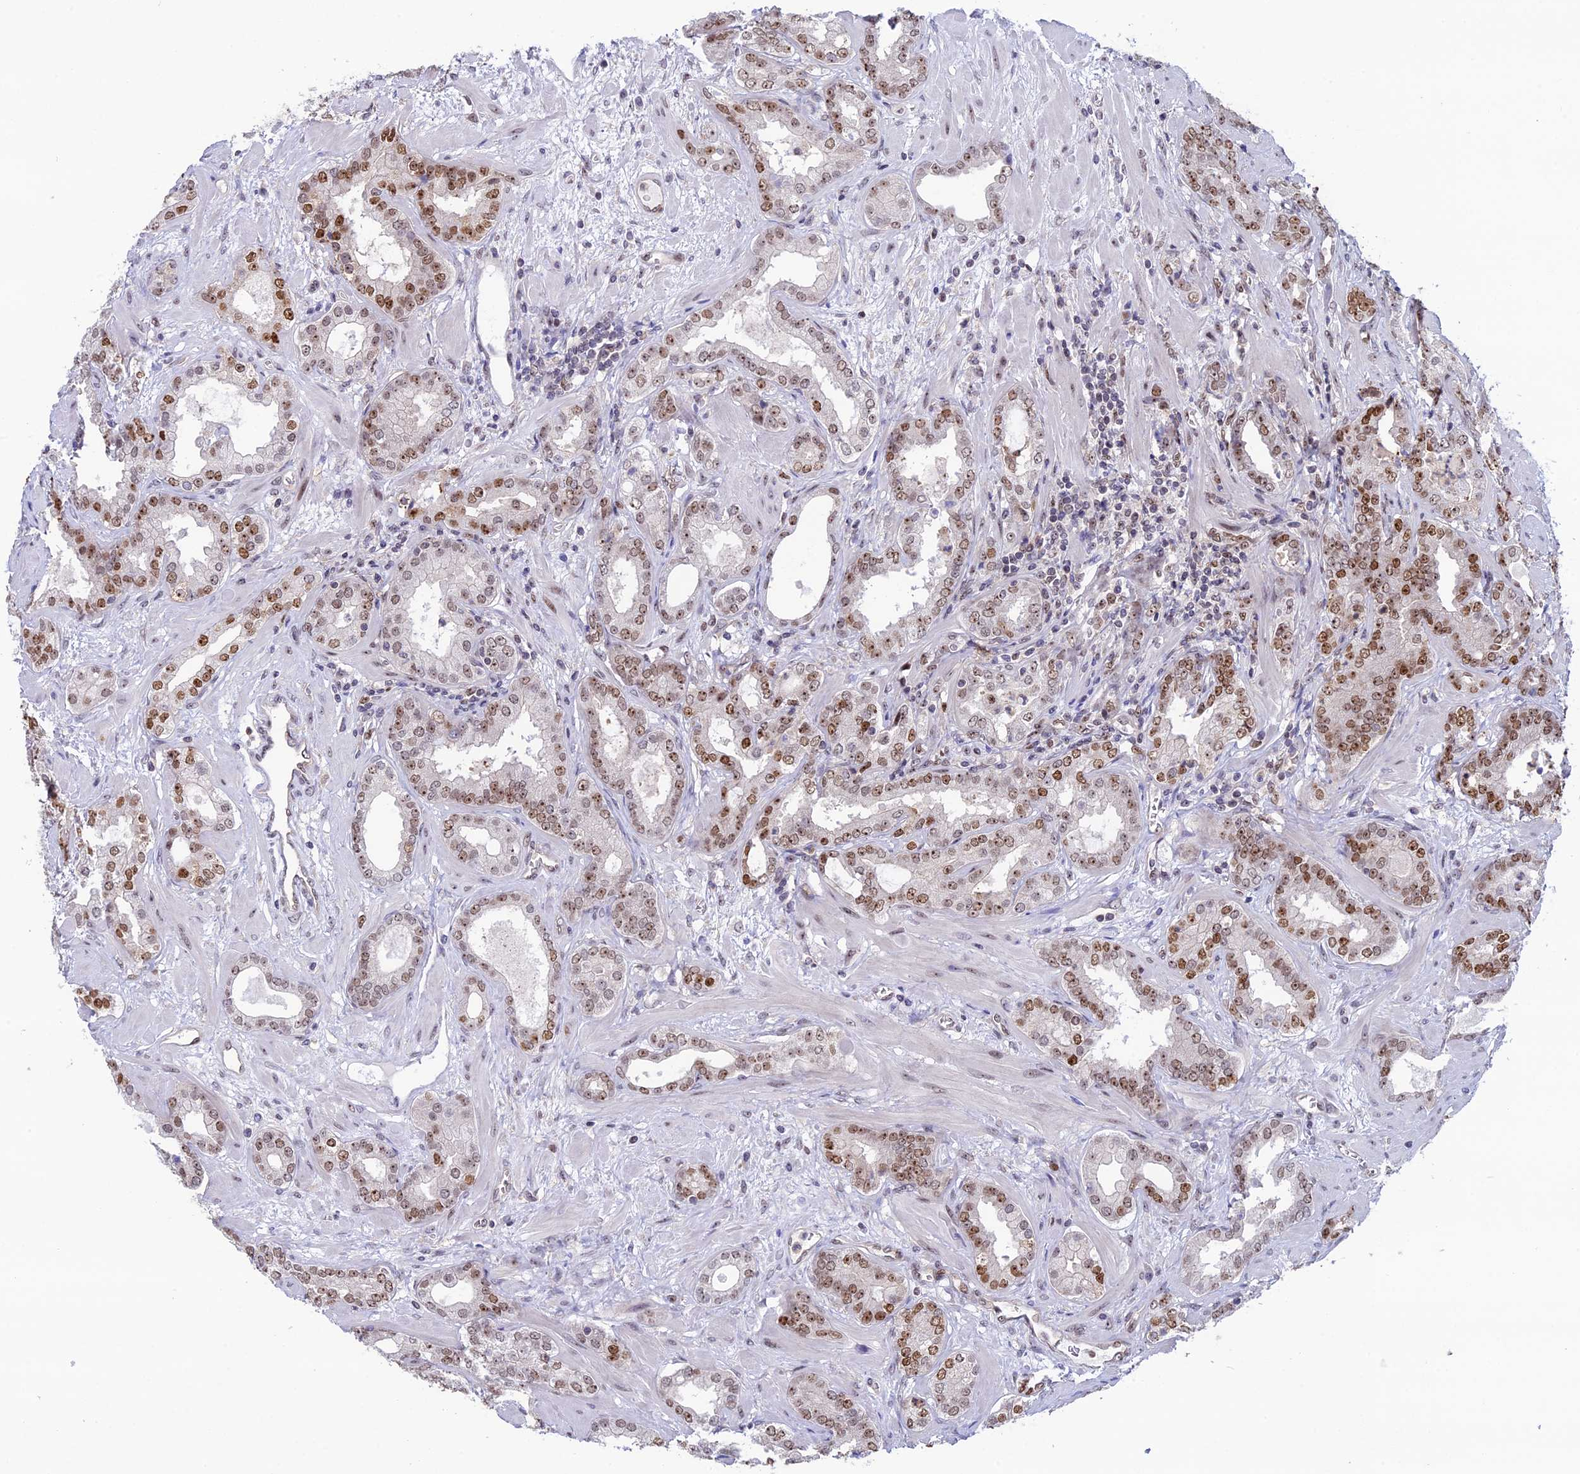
{"staining": {"intensity": "moderate", "quantity": ">75%", "location": "nuclear"}, "tissue": "prostate cancer", "cell_type": "Tumor cells", "image_type": "cancer", "snomed": [{"axis": "morphology", "description": "Adenocarcinoma, High grade"}, {"axis": "topography", "description": "Prostate"}], "caption": "Immunohistochemical staining of prostate cancer reveals medium levels of moderate nuclear protein expression in about >75% of tumor cells.", "gene": "CCDC86", "patient": {"sex": "male", "age": 64}}